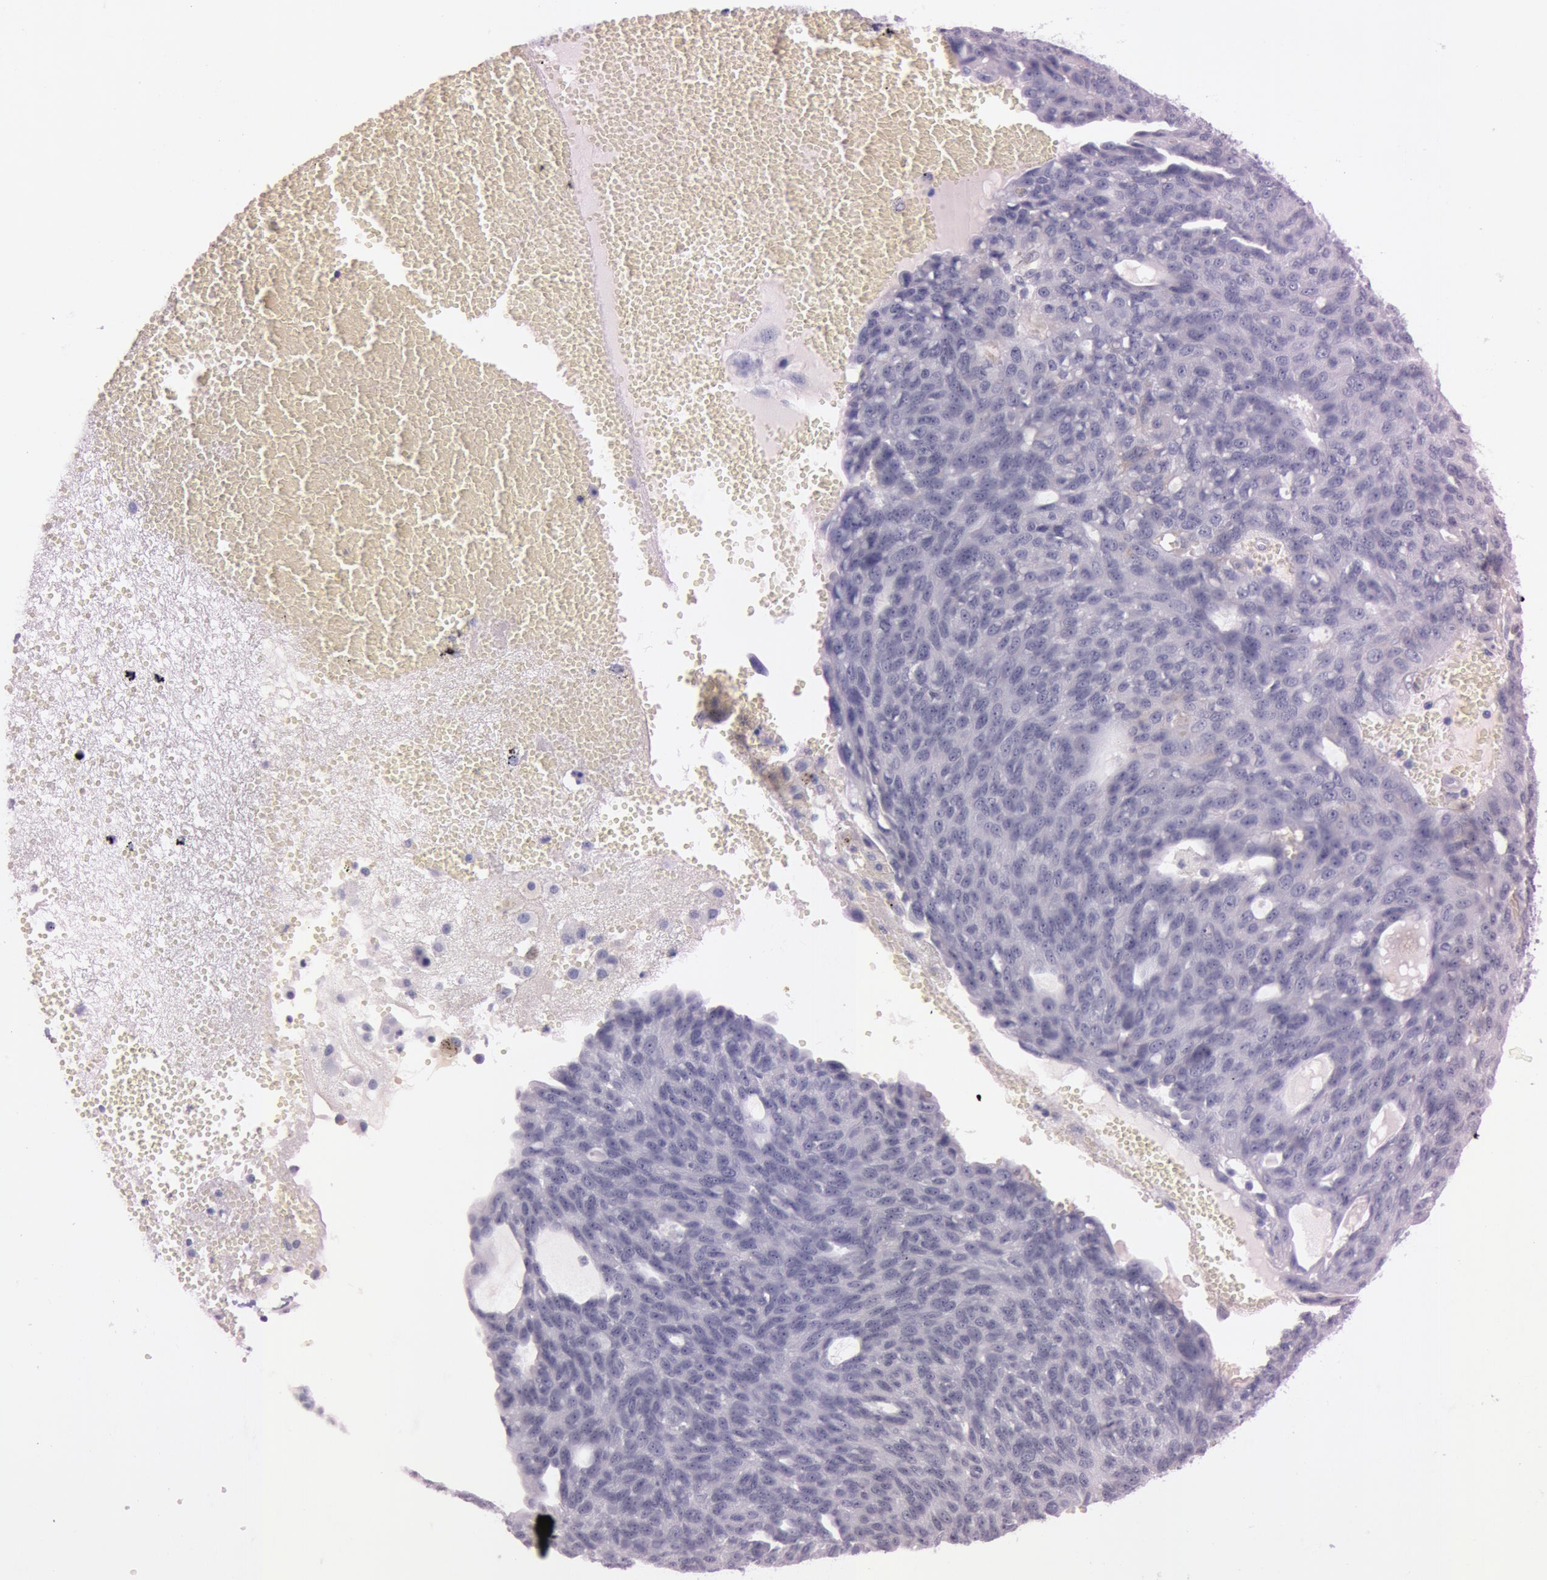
{"staining": {"intensity": "negative", "quantity": "none", "location": "none"}, "tissue": "ovarian cancer", "cell_type": "Tumor cells", "image_type": "cancer", "snomed": [{"axis": "morphology", "description": "Carcinoma, endometroid"}, {"axis": "topography", "description": "Ovary"}], "caption": "High magnification brightfield microscopy of ovarian endometroid carcinoma stained with DAB (brown) and counterstained with hematoxylin (blue): tumor cells show no significant staining. The staining is performed using DAB brown chromogen with nuclei counter-stained in using hematoxylin.", "gene": "FOLH1", "patient": {"sex": "female", "age": 60}}